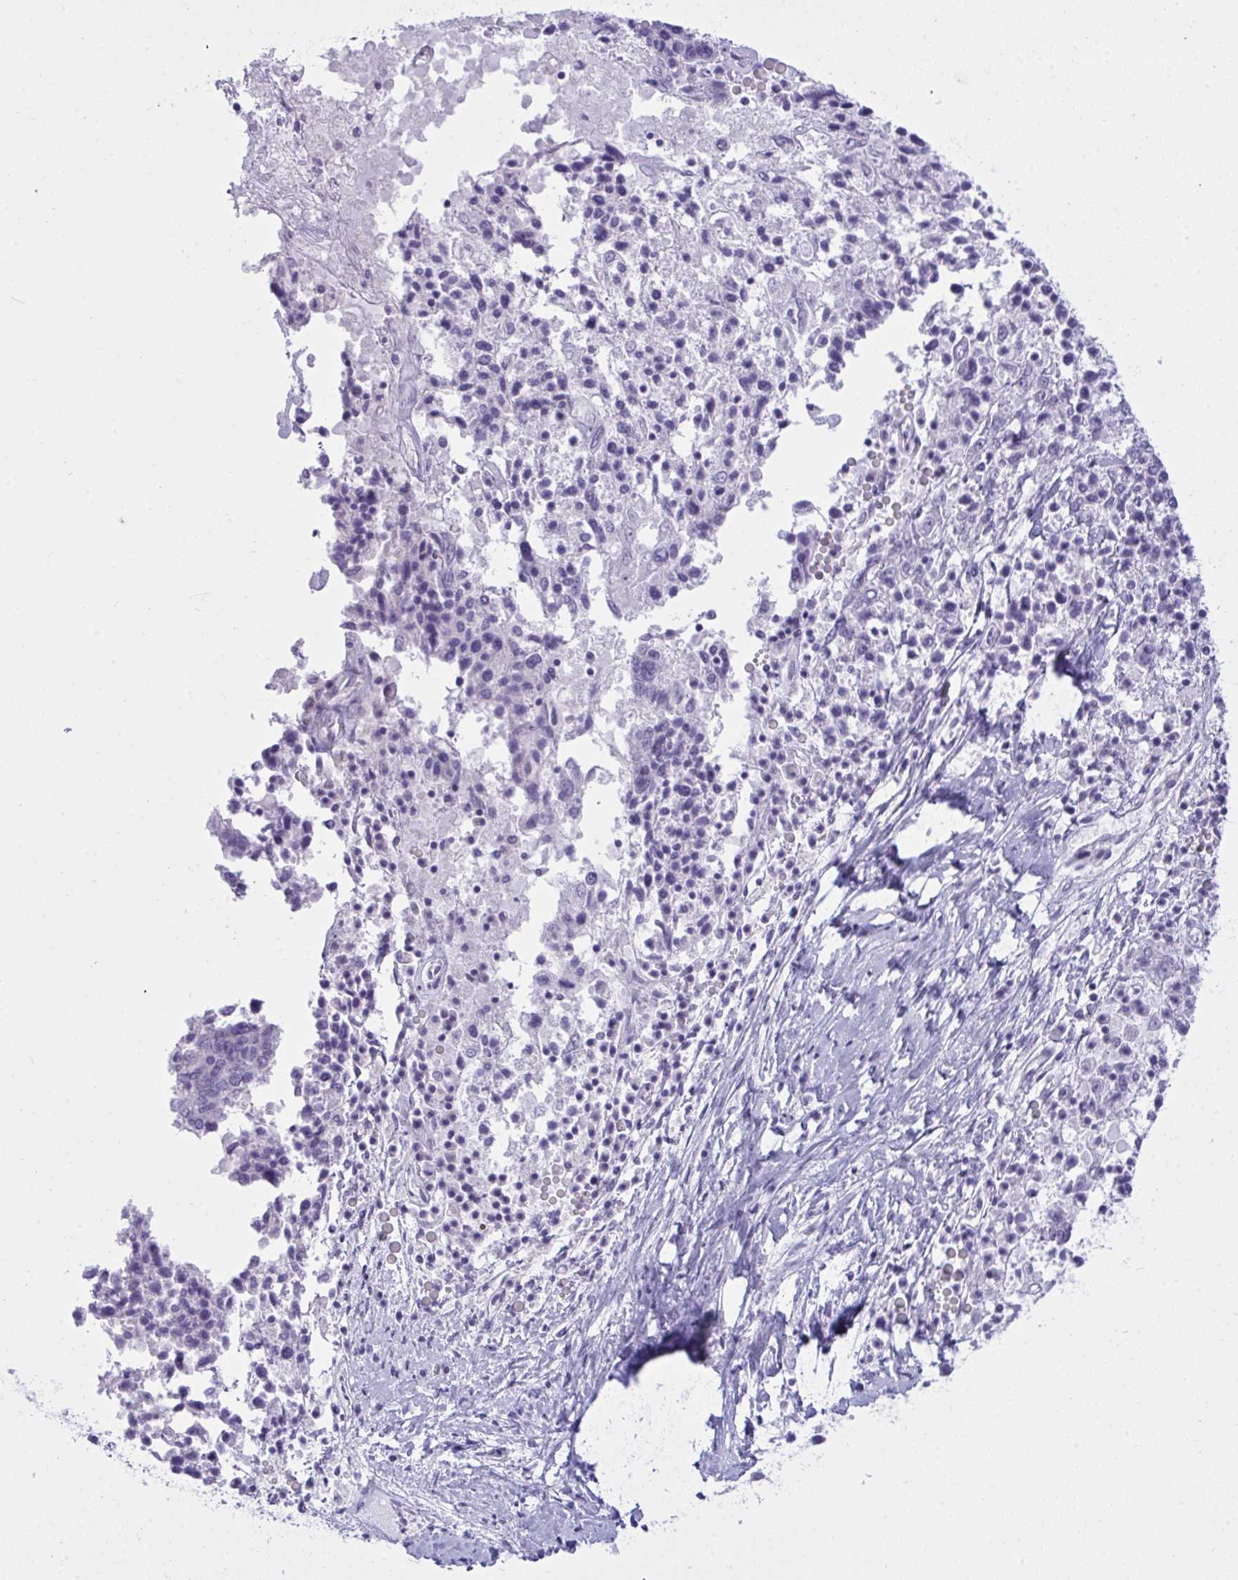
{"staining": {"intensity": "negative", "quantity": "none", "location": "none"}, "tissue": "ovarian cancer", "cell_type": "Tumor cells", "image_type": "cancer", "snomed": [{"axis": "morphology", "description": "Carcinoma, endometroid"}, {"axis": "topography", "description": "Ovary"}], "caption": "Immunohistochemistry (IHC) micrograph of human ovarian cancer (endometroid carcinoma) stained for a protein (brown), which shows no staining in tumor cells. The staining was performed using DAB to visualize the protein expression in brown, while the nuclei were stained in blue with hematoxylin (Magnification: 20x).", "gene": "SLC35B1", "patient": {"sex": "female", "age": 62}}